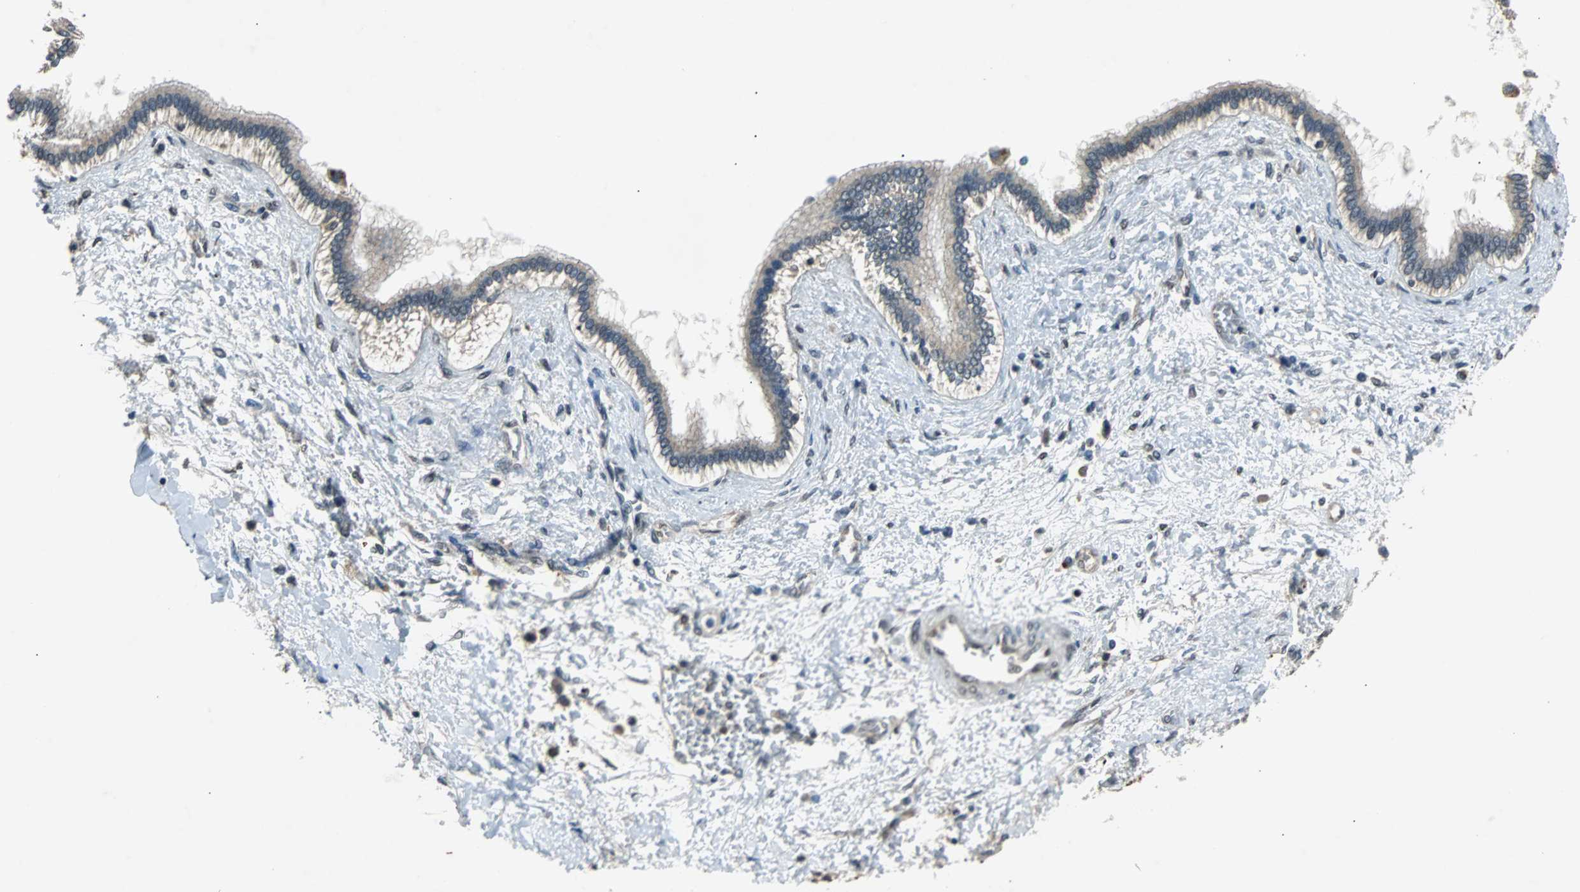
{"staining": {"intensity": "weak", "quantity": "<25%", "location": "cytoplasmic/membranous"}, "tissue": "liver cancer", "cell_type": "Tumor cells", "image_type": "cancer", "snomed": [{"axis": "morphology", "description": "Cholangiocarcinoma"}, {"axis": "topography", "description": "Liver"}], "caption": "This histopathology image is of liver cholangiocarcinoma stained with immunohistochemistry to label a protein in brown with the nuclei are counter-stained blue. There is no staining in tumor cells. (IHC, brightfield microscopy, high magnification).", "gene": "PHC1", "patient": {"sex": "male", "age": 50}}